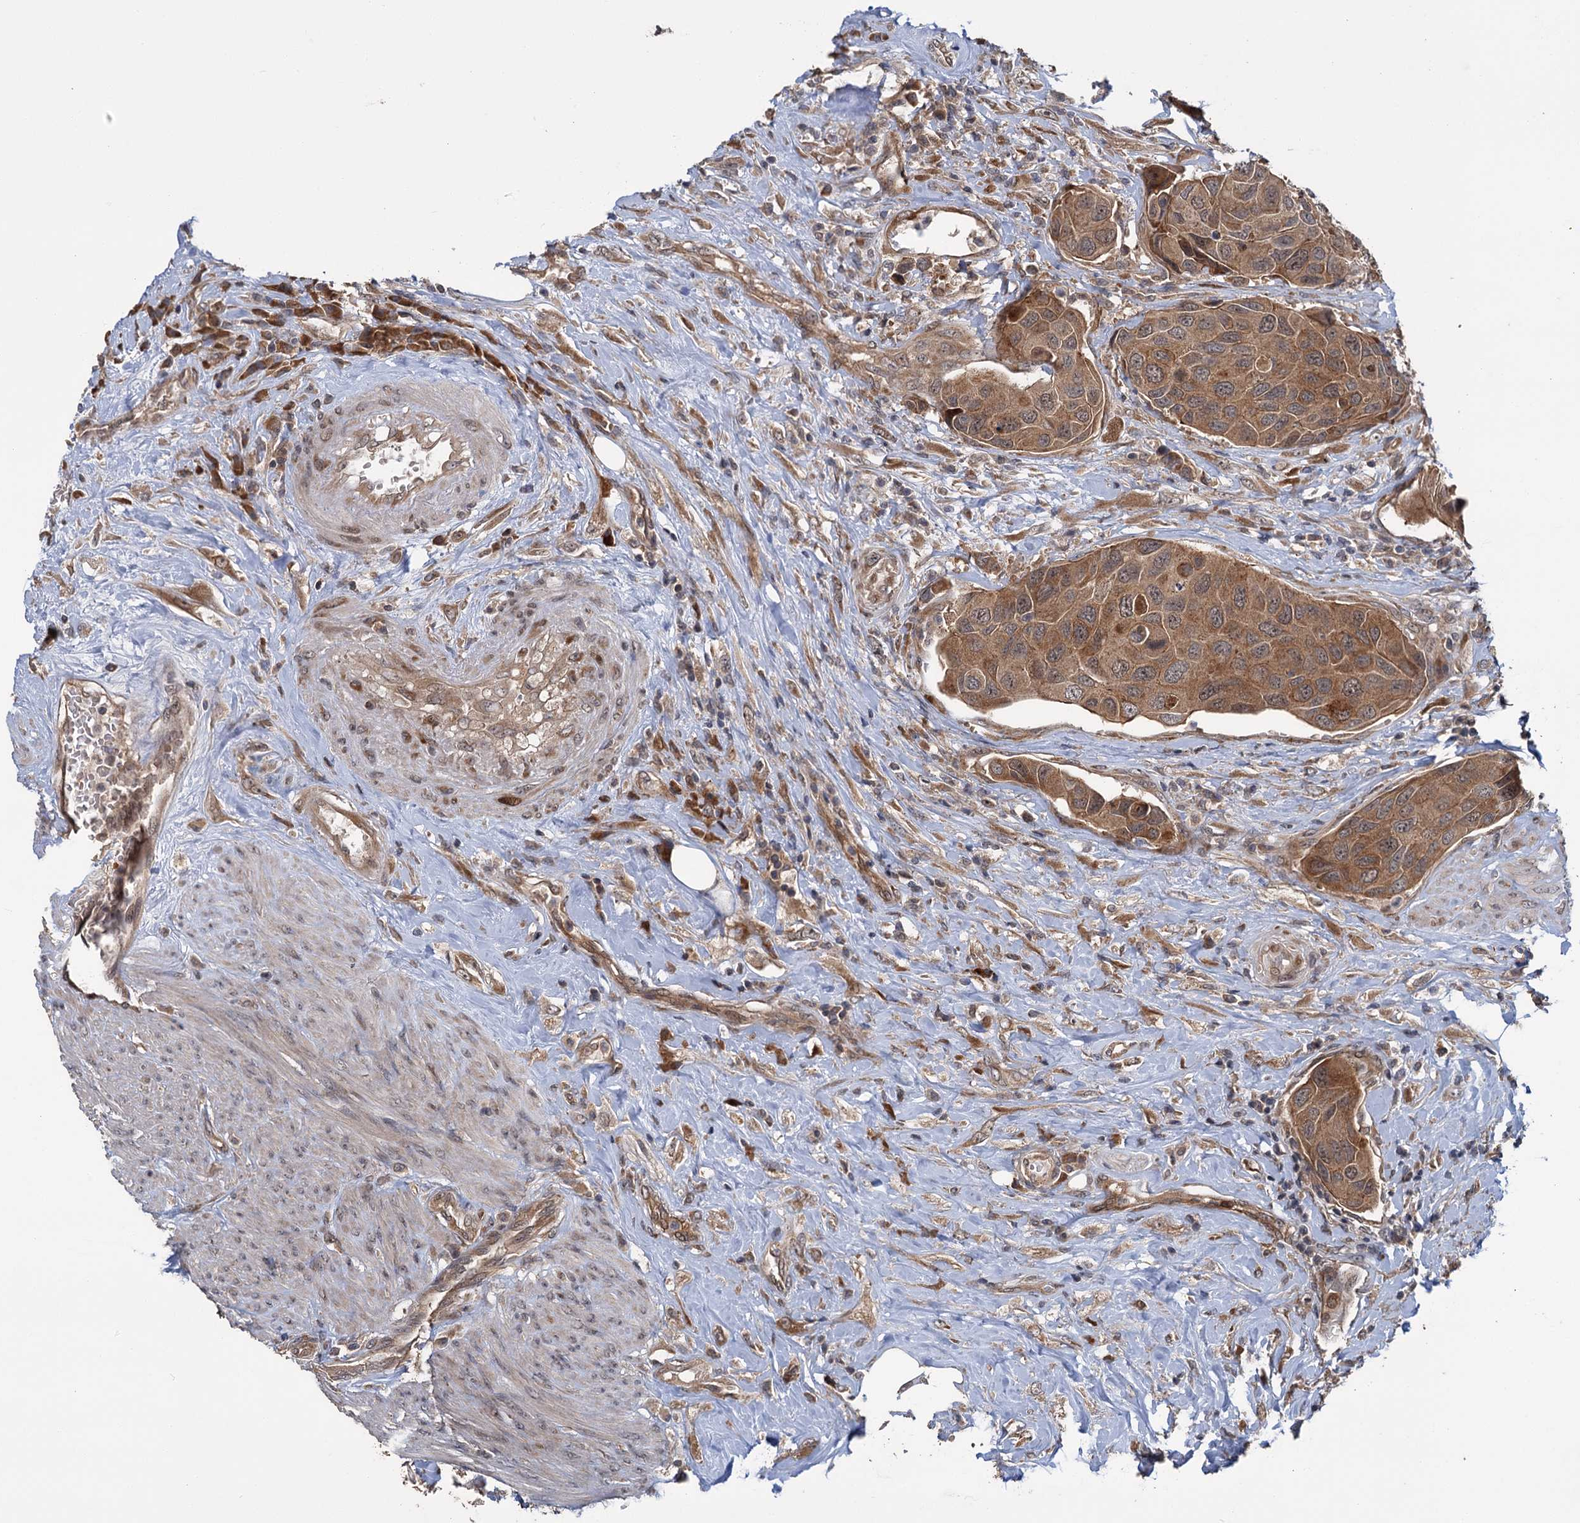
{"staining": {"intensity": "moderate", "quantity": ">75%", "location": "cytoplasmic/membranous"}, "tissue": "urothelial cancer", "cell_type": "Tumor cells", "image_type": "cancer", "snomed": [{"axis": "morphology", "description": "Urothelial carcinoma, High grade"}, {"axis": "topography", "description": "Urinary bladder"}], "caption": "High-power microscopy captured an IHC photomicrograph of urothelial cancer, revealing moderate cytoplasmic/membranous expression in approximately >75% of tumor cells.", "gene": "KANSL2", "patient": {"sex": "male", "age": 74}}